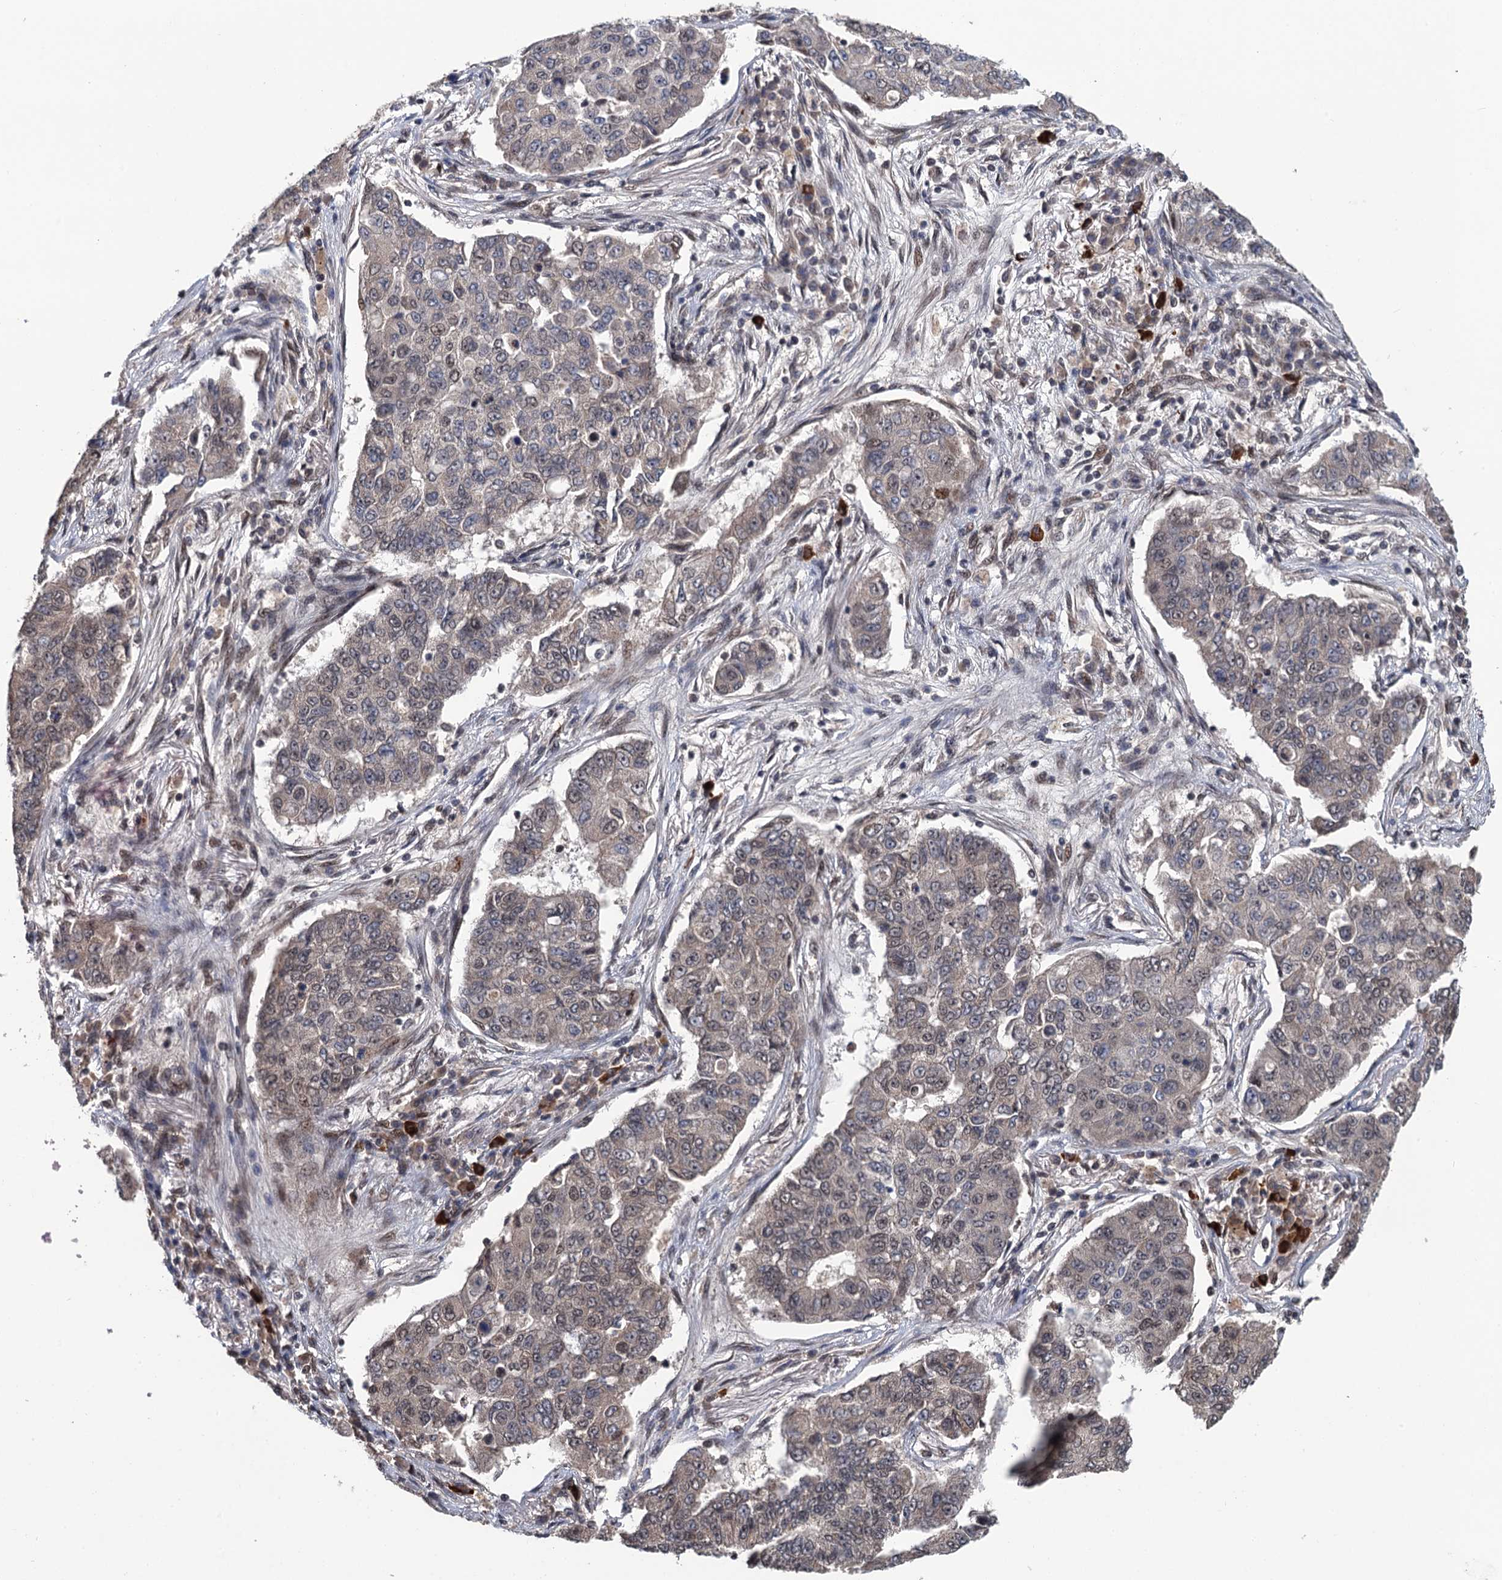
{"staining": {"intensity": "negative", "quantity": "none", "location": "none"}, "tissue": "lung cancer", "cell_type": "Tumor cells", "image_type": "cancer", "snomed": [{"axis": "morphology", "description": "Squamous cell carcinoma, NOS"}, {"axis": "topography", "description": "Lung"}], "caption": "Immunohistochemistry photomicrograph of human lung cancer (squamous cell carcinoma) stained for a protein (brown), which shows no staining in tumor cells.", "gene": "RASSF4", "patient": {"sex": "male", "age": 74}}